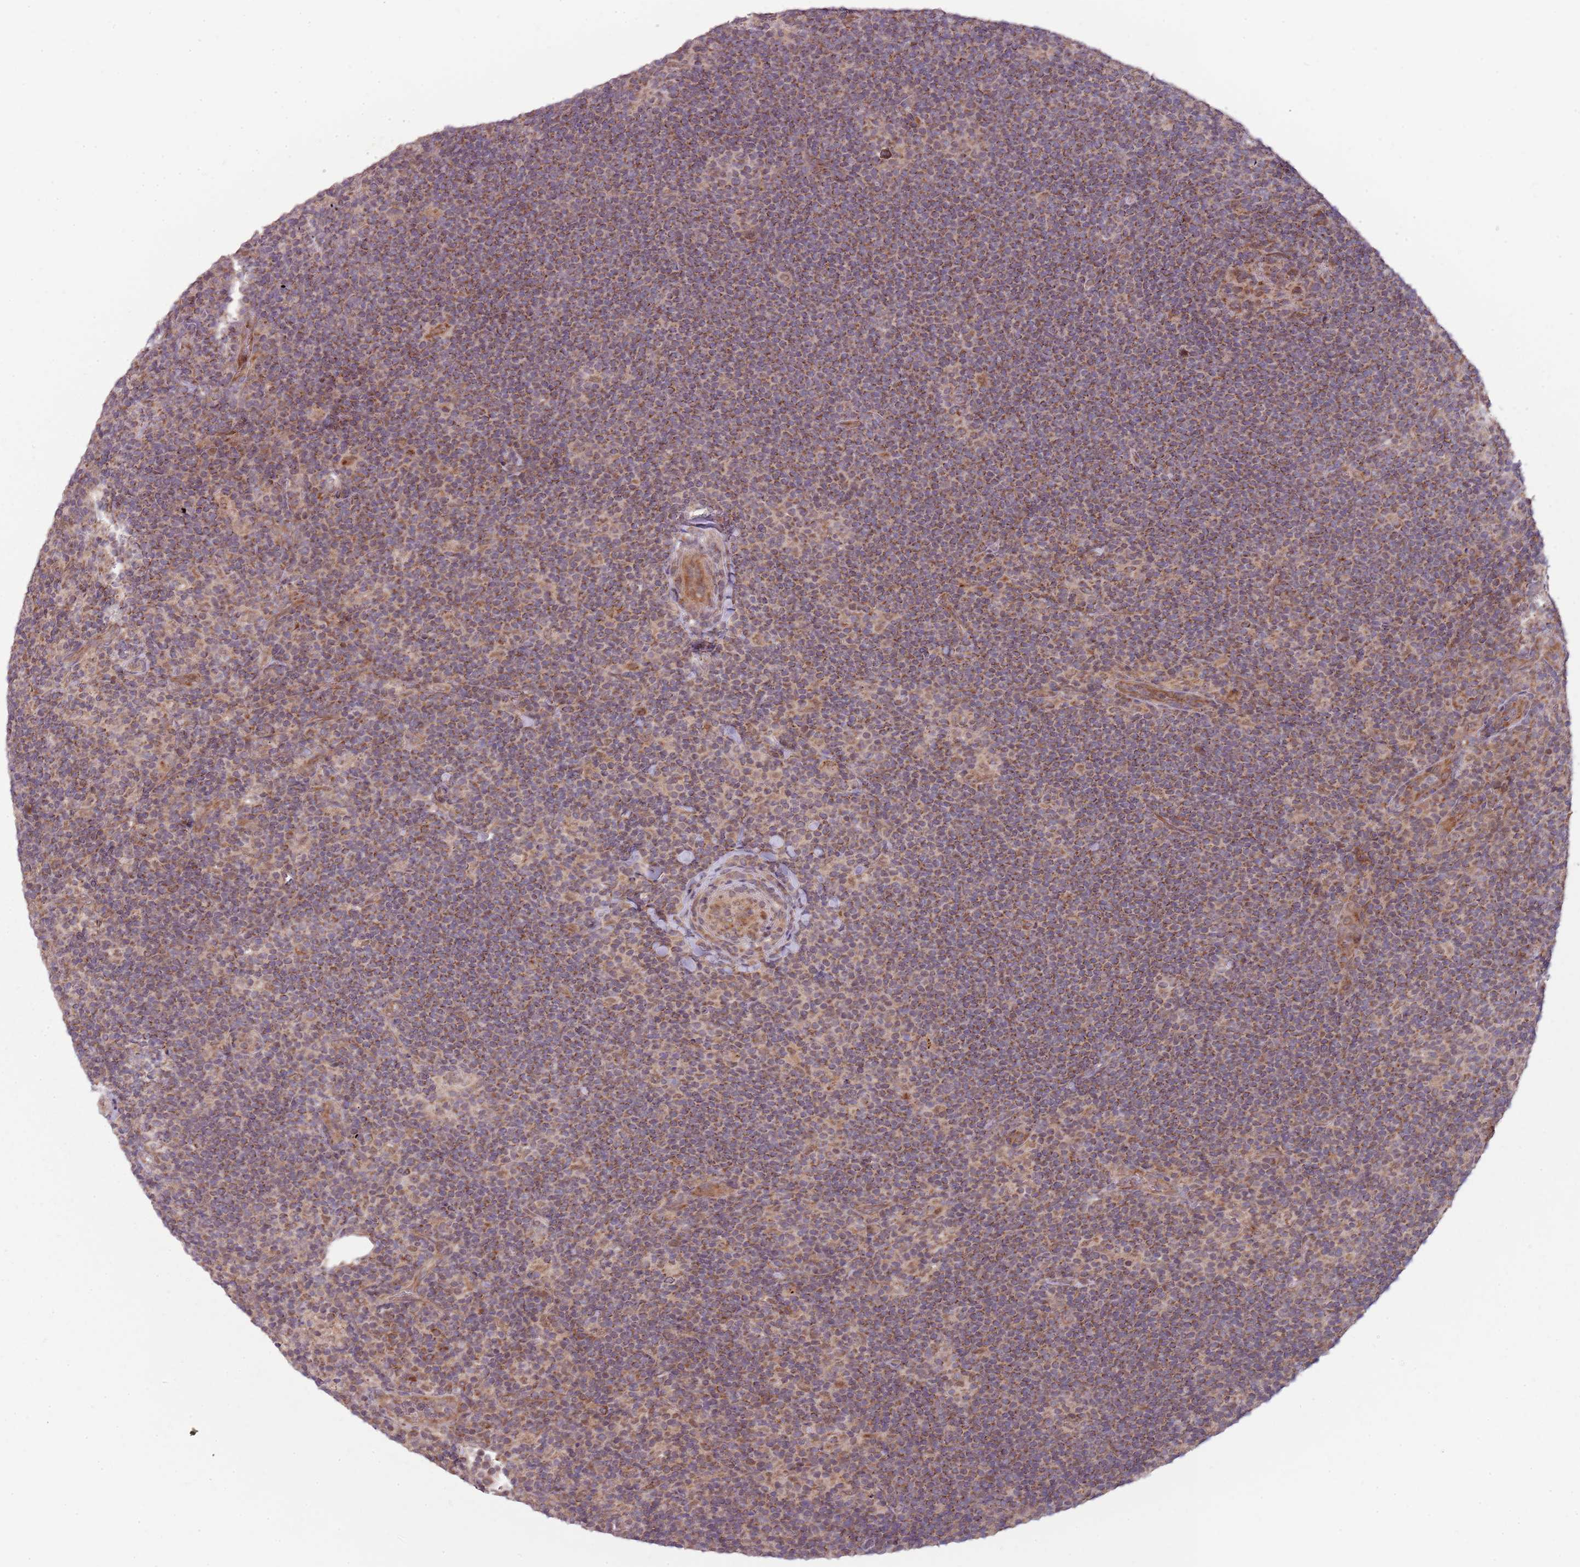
{"staining": {"intensity": "weak", "quantity": ">75%", "location": "cytoplasmic/membranous"}, "tissue": "lymphoma", "cell_type": "Tumor cells", "image_type": "cancer", "snomed": [{"axis": "morphology", "description": "Hodgkin's disease, NOS"}, {"axis": "topography", "description": "Lymph node"}], "caption": "Lymphoma stained with IHC exhibits weak cytoplasmic/membranous positivity in approximately >75% of tumor cells. The protein of interest is stained brown, and the nuclei are stained in blue (DAB IHC with brightfield microscopy, high magnification).", "gene": "RNF181", "patient": {"sex": "female", "age": 57}}